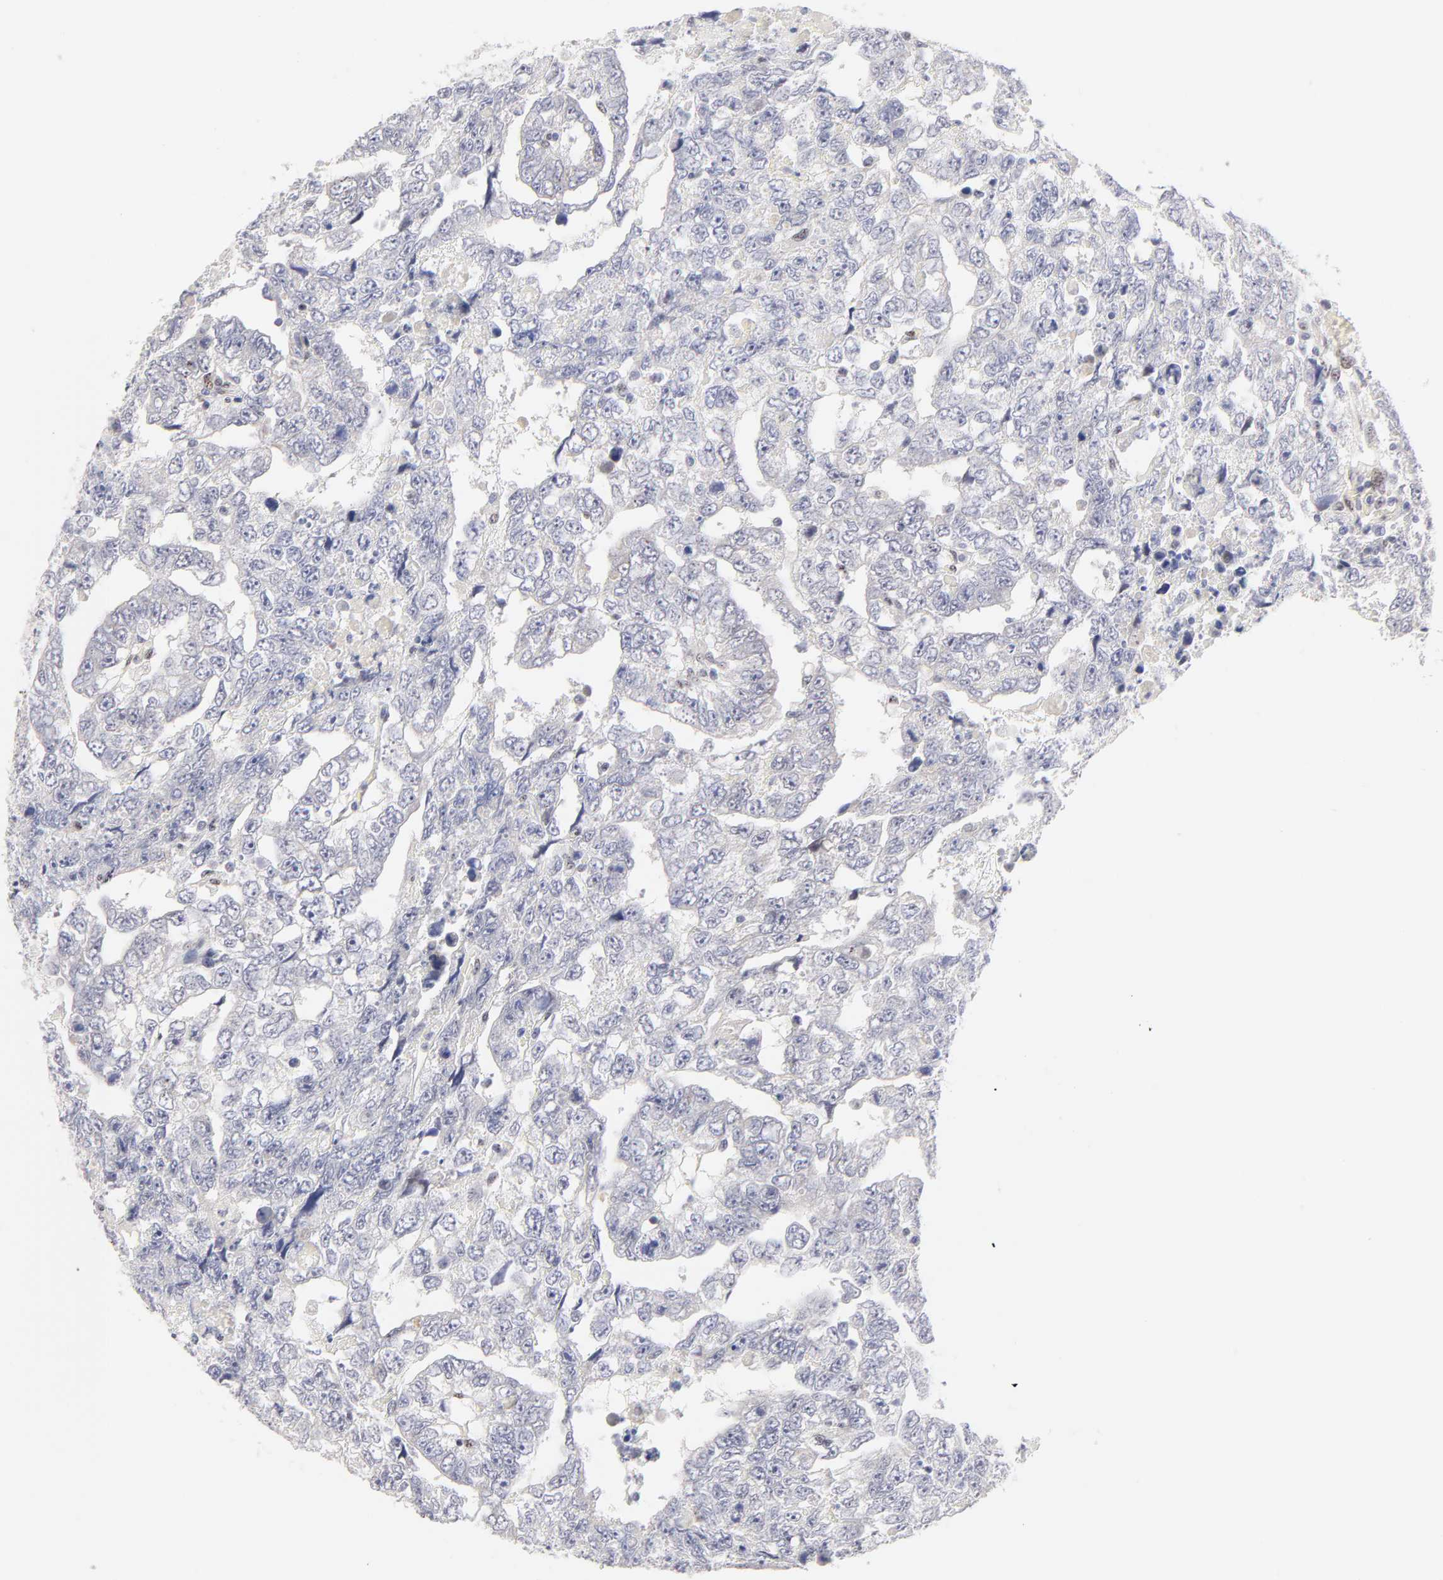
{"staining": {"intensity": "negative", "quantity": "none", "location": "none"}, "tissue": "testis cancer", "cell_type": "Tumor cells", "image_type": "cancer", "snomed": [{"axis": "morphology", "description": "Carcinoma, Embryonal, NOS"}, {"axis": "topography", "description": "Testis"}], "caption": "DAB (3,3'-diaminobenzidine) immunohistochemical staining of testis cancer shows no significant positivity in tumor cells.", "gene": "STAT3", "patient": {"sex": "male", "age": 36}}